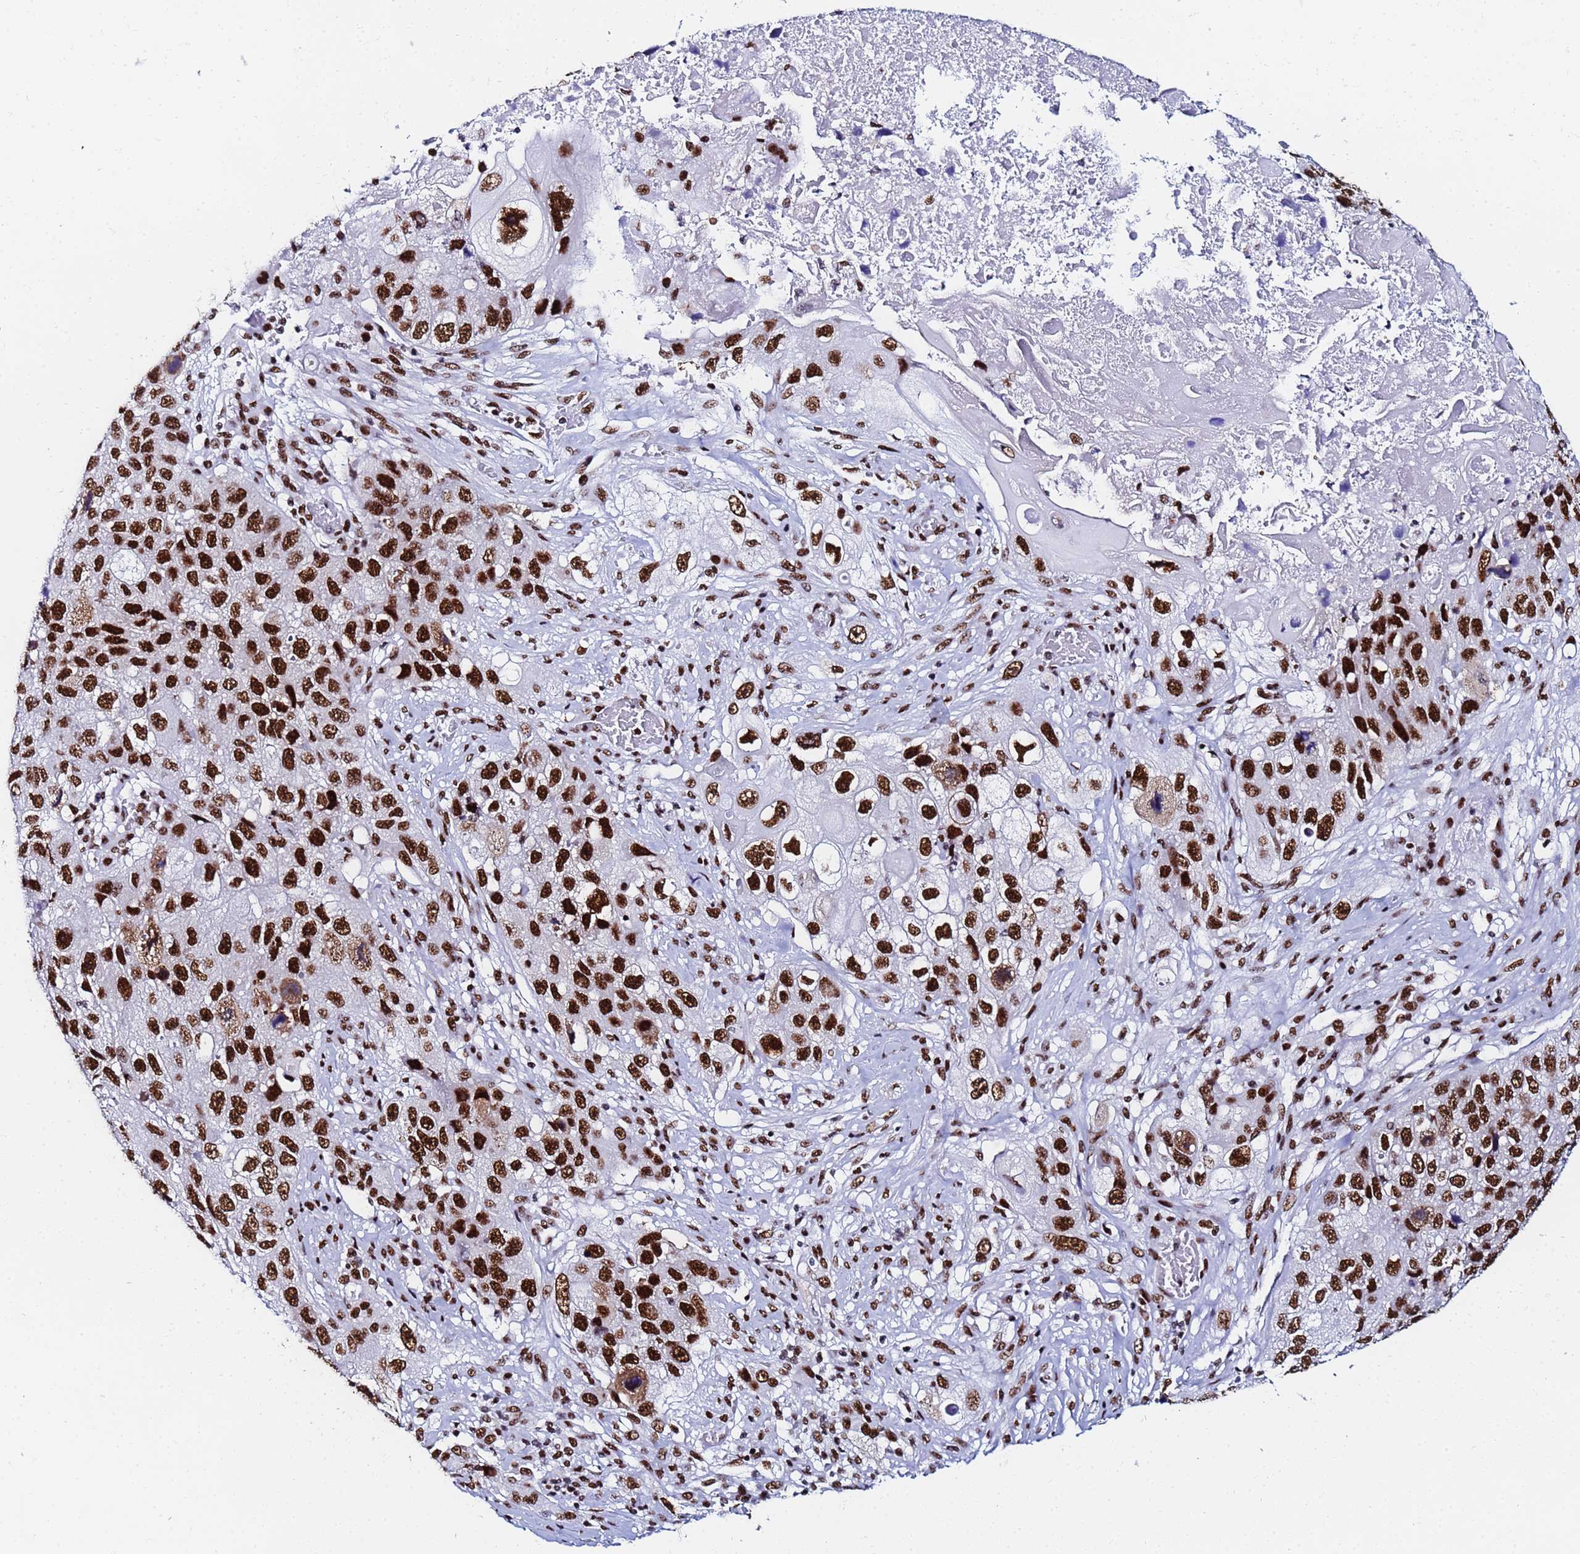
{"staining": {"intensity": "strong", "quantity": ">75%", "location": "nuclear"}, "tissue": "lung cancer", "cell_type": "Tumor cells", "image_type": "cancer", "snomed": [{"axis": "morphology", "description": "Squamous cell carcinoma, NOS"}, {"axis": "topography", "description": "Lung"}], "caption": "Strong nuclear positivity is appreciated in about >75% of tumor cells in lung cancer.", "gene": "SNRPA1", "patient": {"sex": "male", "age": 61}}